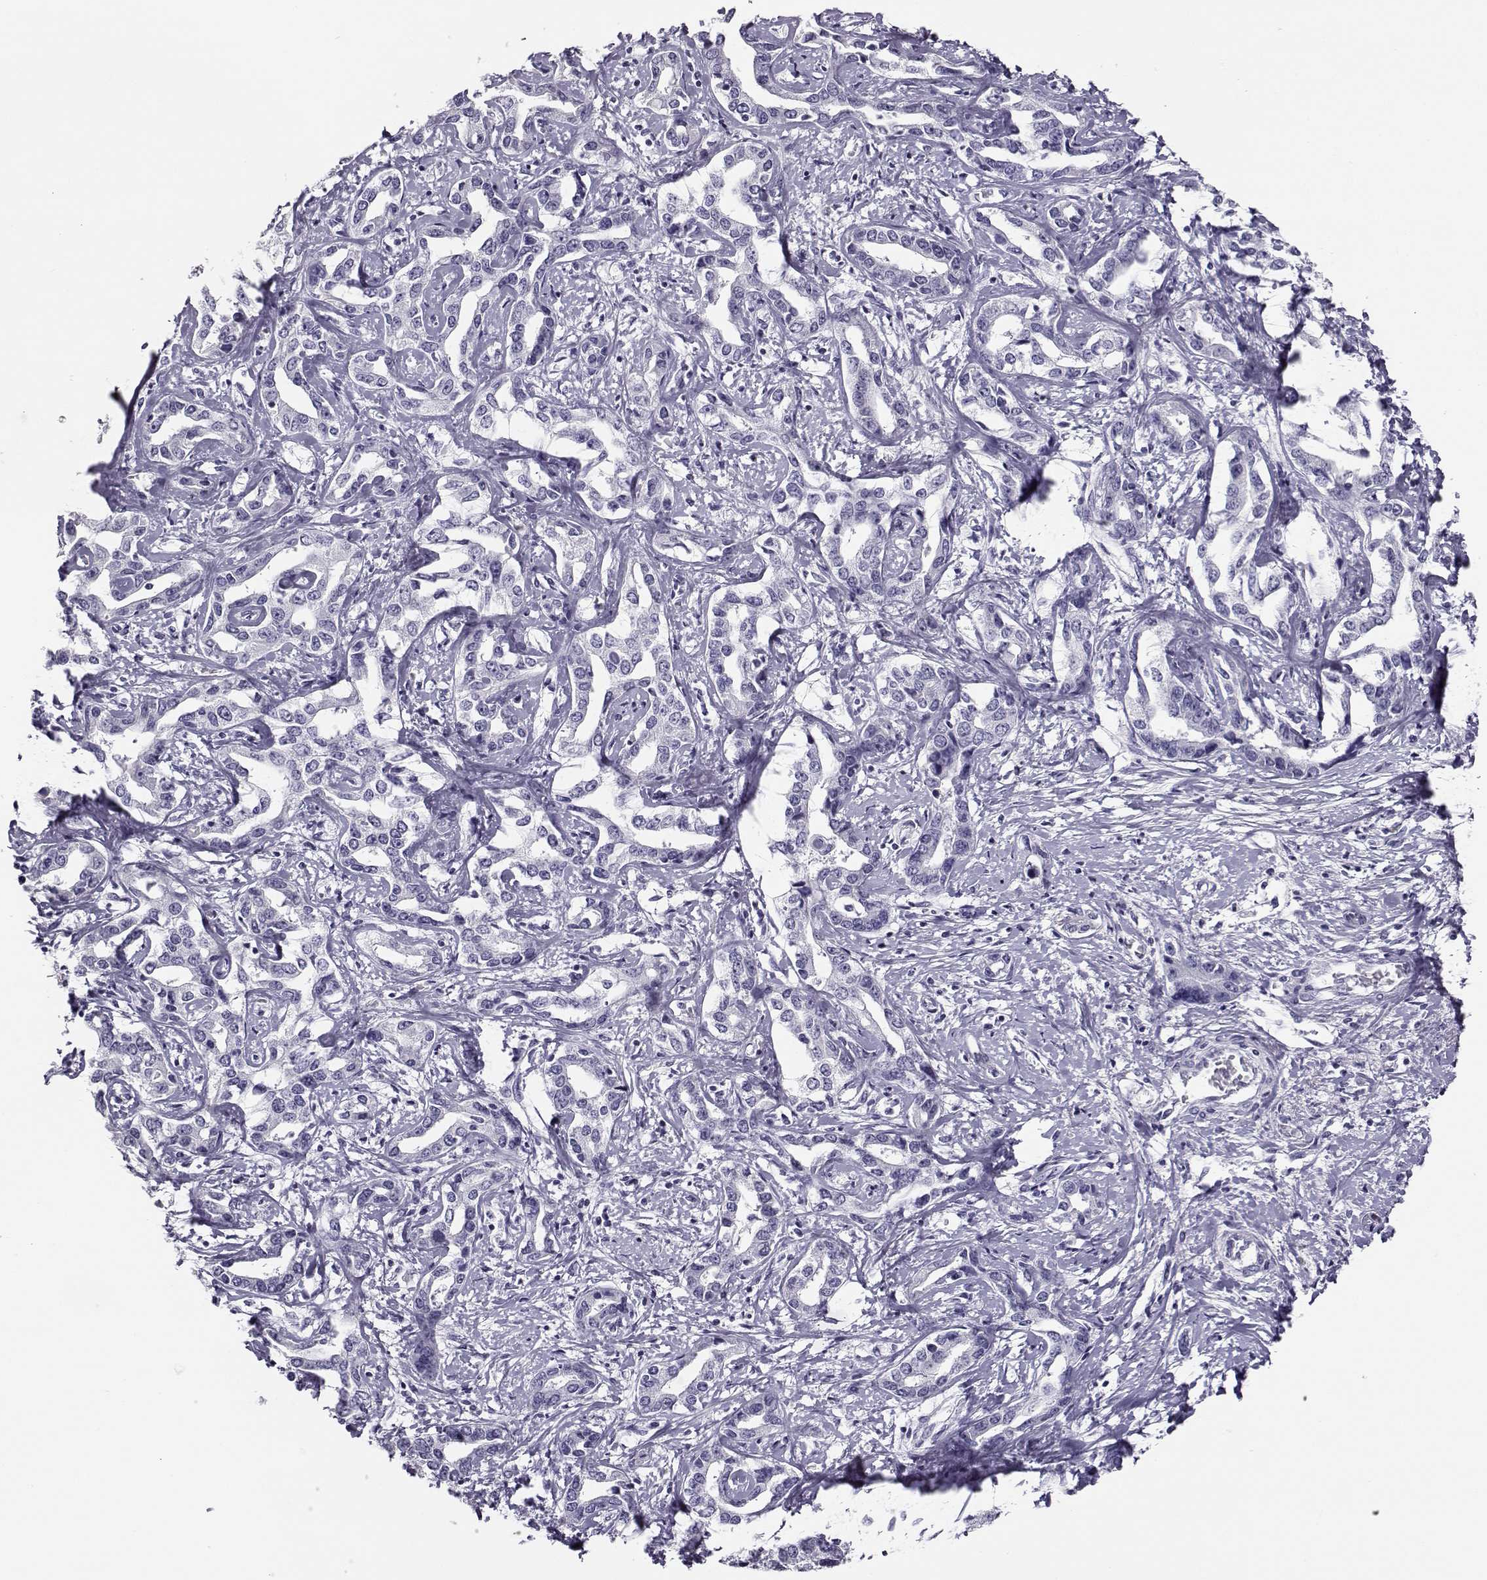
{"staining": {"intensity": "negative", "quantity": "none", "location": "none"}, "tissue": "liver cancer", "cell_type": "Tumor cells", "image_type": "cancer", "snomed": [{"axis": "morphology", "description": "Cholangiocarcinoma"}, {"axis": "topography", "description": "Liver"}], "caption": "A photomicrograph of liver cancer stained for a protein shows no brown staining in tumor cells.", "gene": "RHOXF2", "patient": {"sex": "male", "age": 59}}